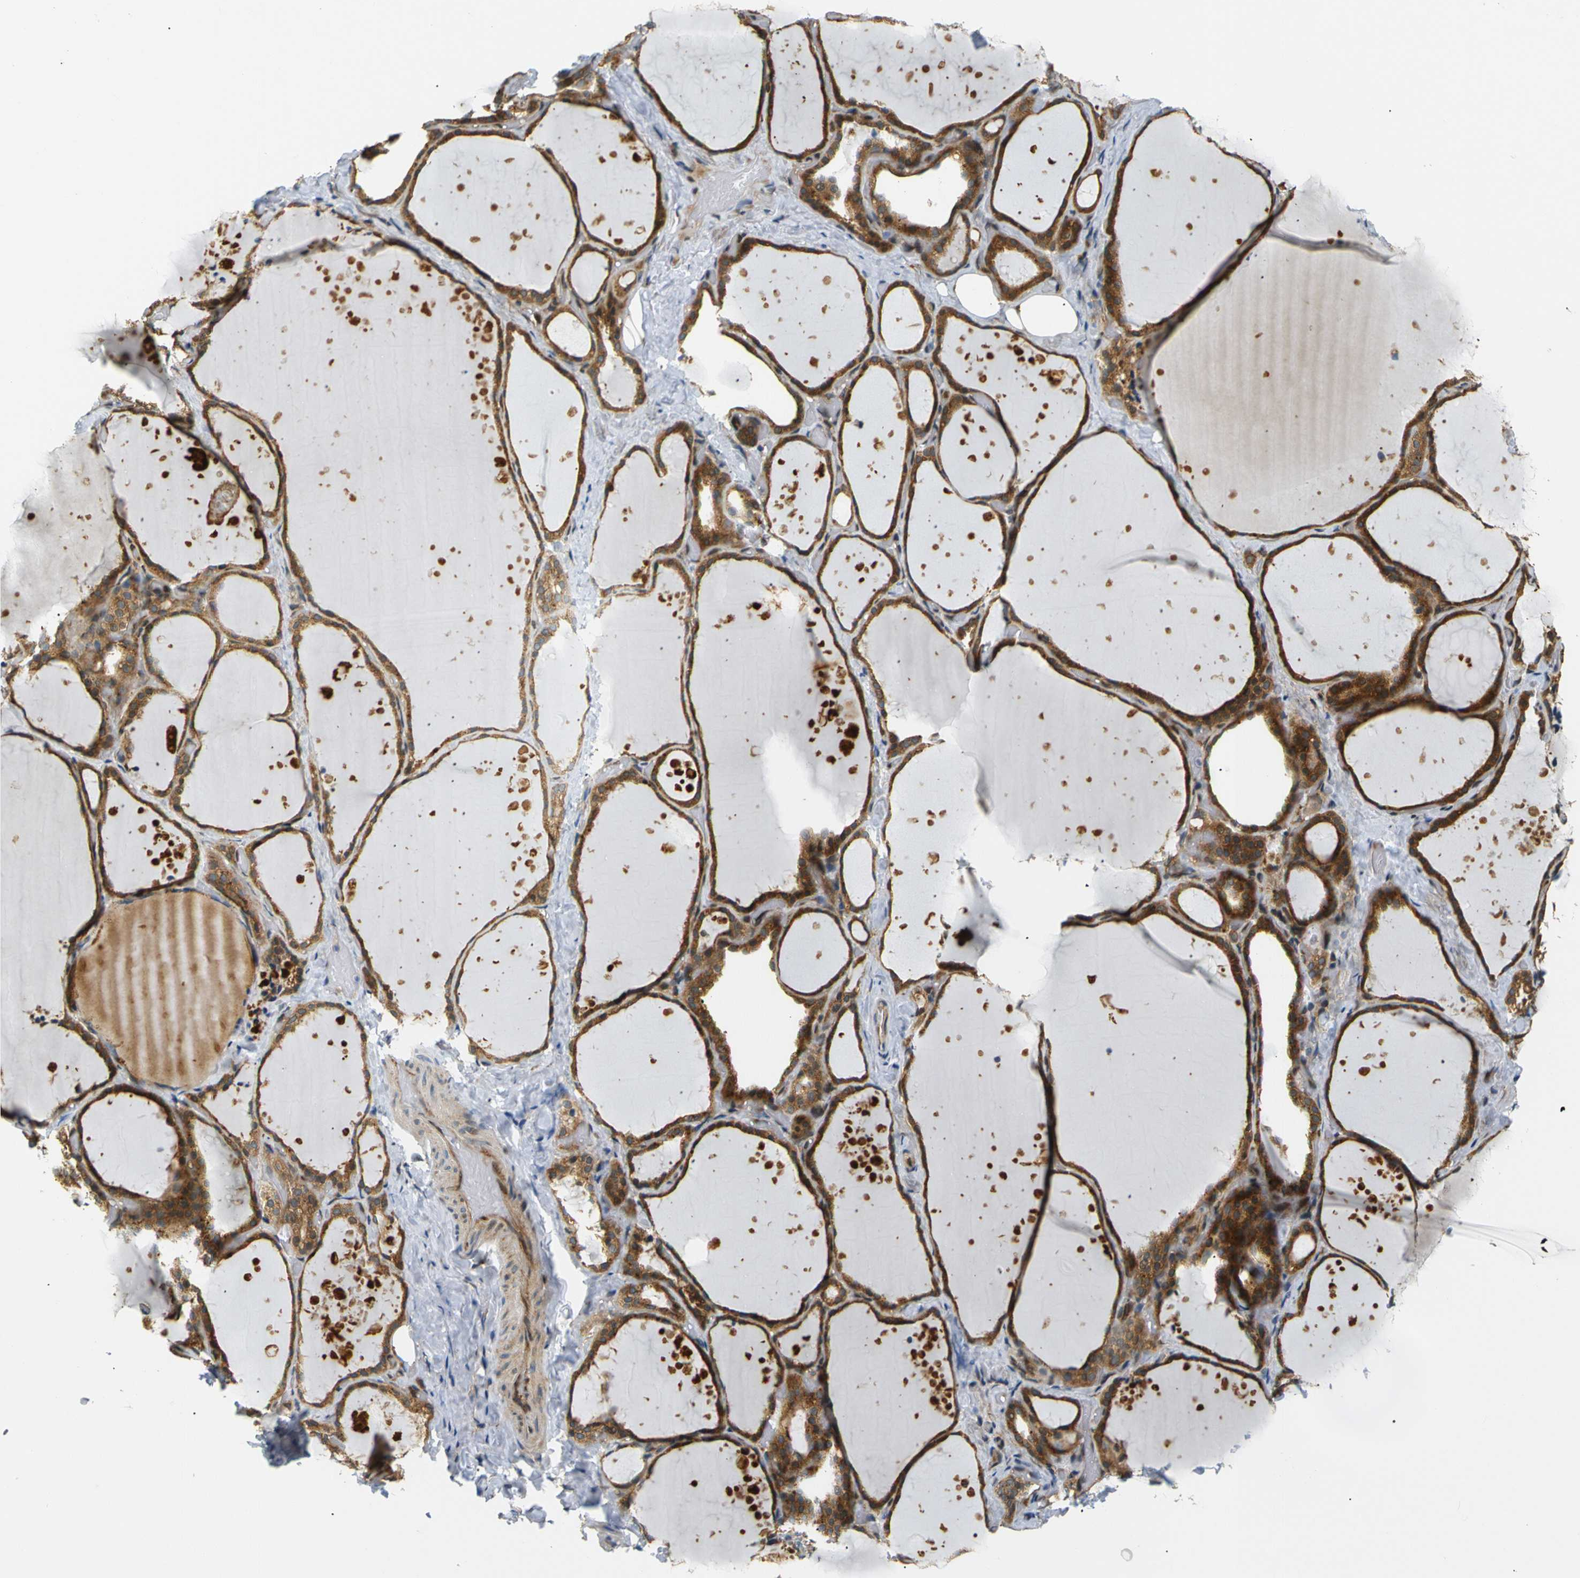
{"staining": {"intensity": "strong", "quantity": ">75%", "location": "cytoplasmic/membranous"}, "tissue": "thyroid gland", "cell_type": "Glandular cells", "image_type": "normal", "snomed": [{"axis": "morphology", "description": "Normal tissue, NOS"}, {"axis": "topography", "description": "Thyroid gland"}], "caption": "Immunohistochemical staining of normal human thyroid gland displays high levels of strong cytoplasmic/membranous positivity in about >75% of glandular cells.", "gene": "ABCE1", "patient": {"sex": "female", "age": 44}}